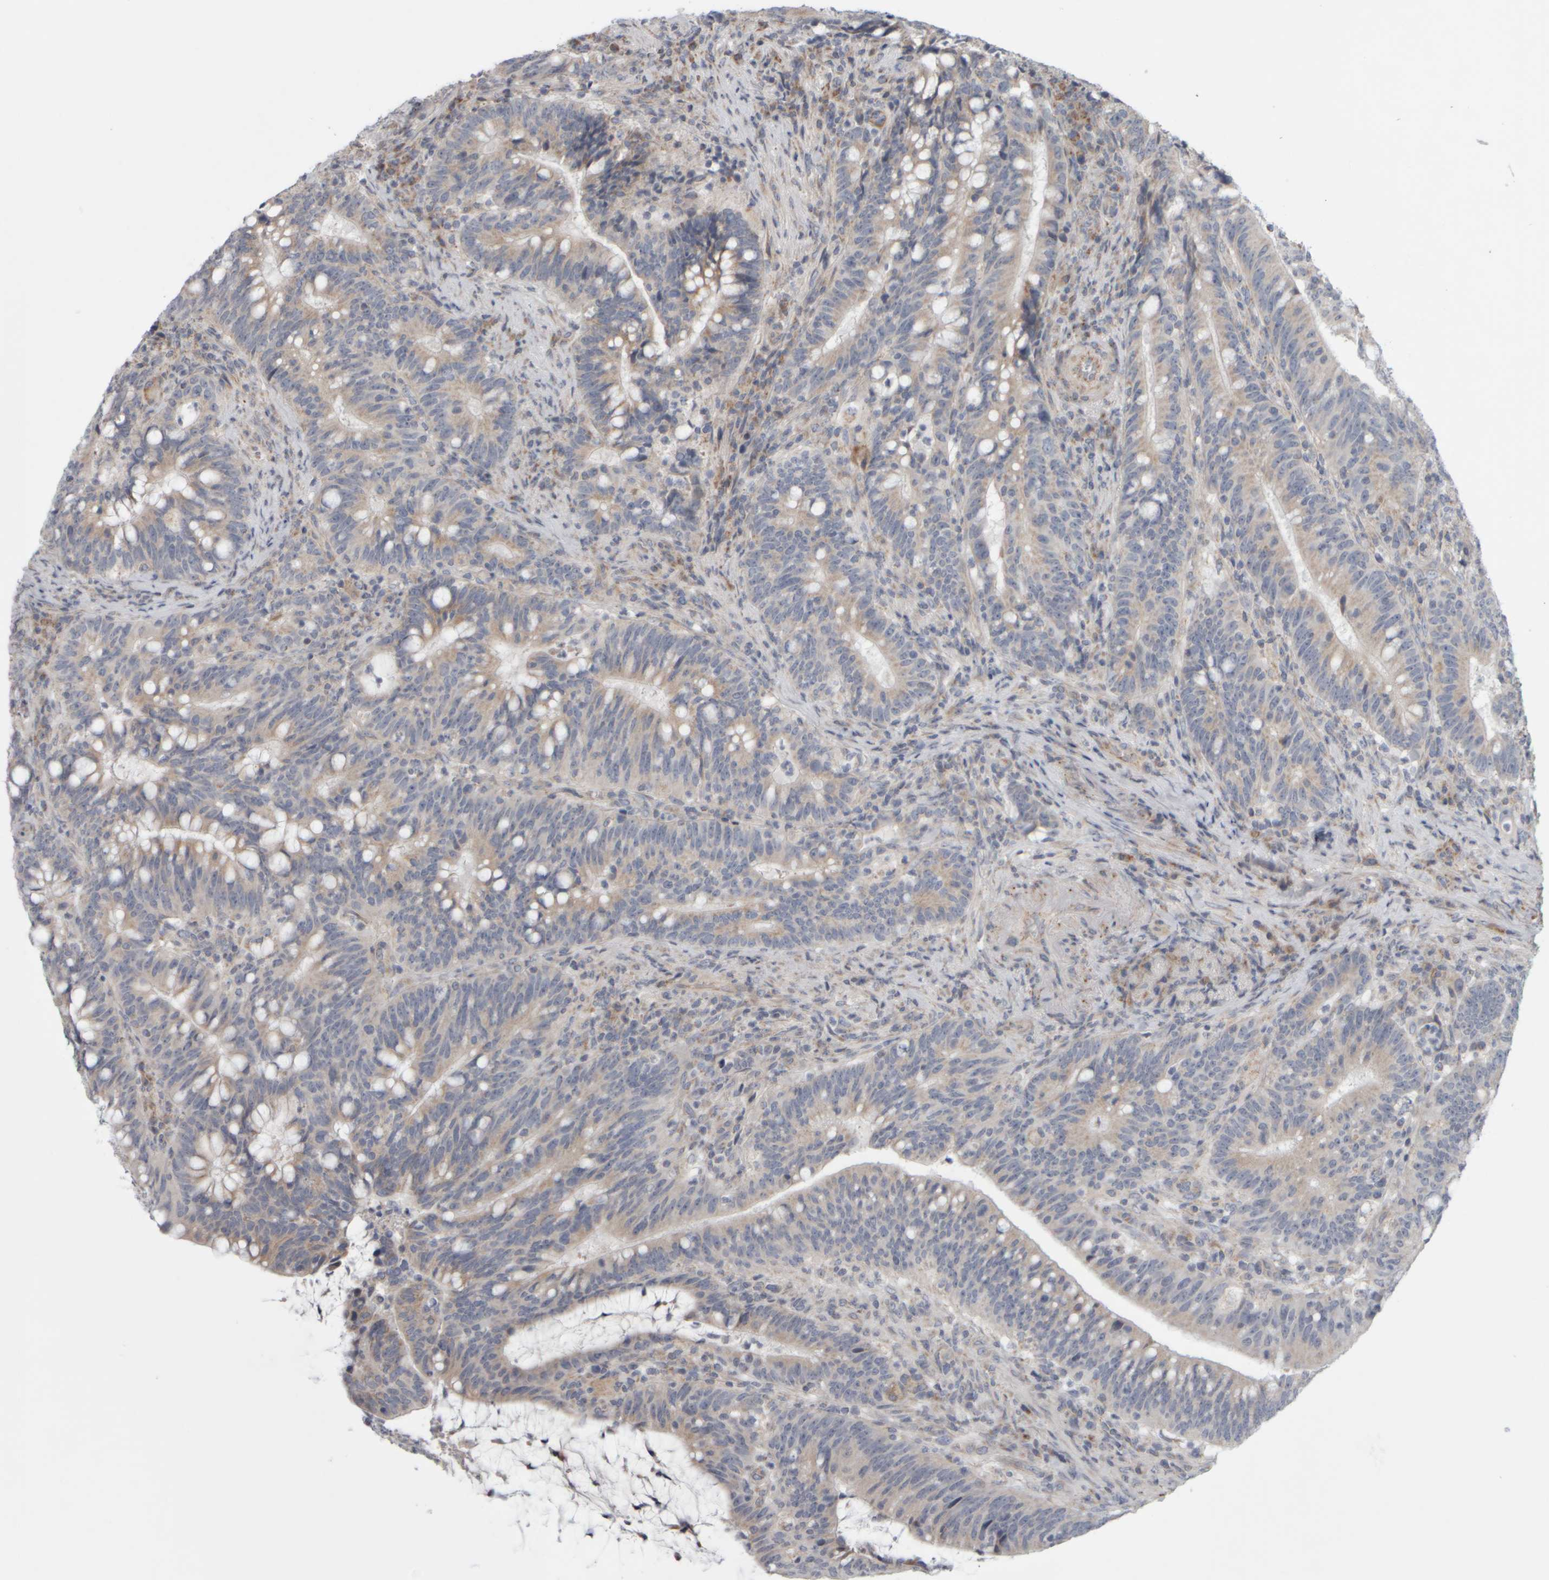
{"staining": {"intensity": "weak", "quantity": ">75%", "location": "cytoplasmic/membranous"}, "tissue": "colorectal cancer", "cell_type": "Tumor cells", "image_type": "cancer", "snomed": [{"axis": "morphology", "description": "Adenocarcinoma, NOS"}, {"axis": "topography", "description": "Colon"}], "caption": "Tumor cells show weak cytoplasmic/membranous staining in about >75% of cells in colorectal adenocarcinoma.", "gene": "SCO1", "patient": {"sex": "female", "age": 66}}